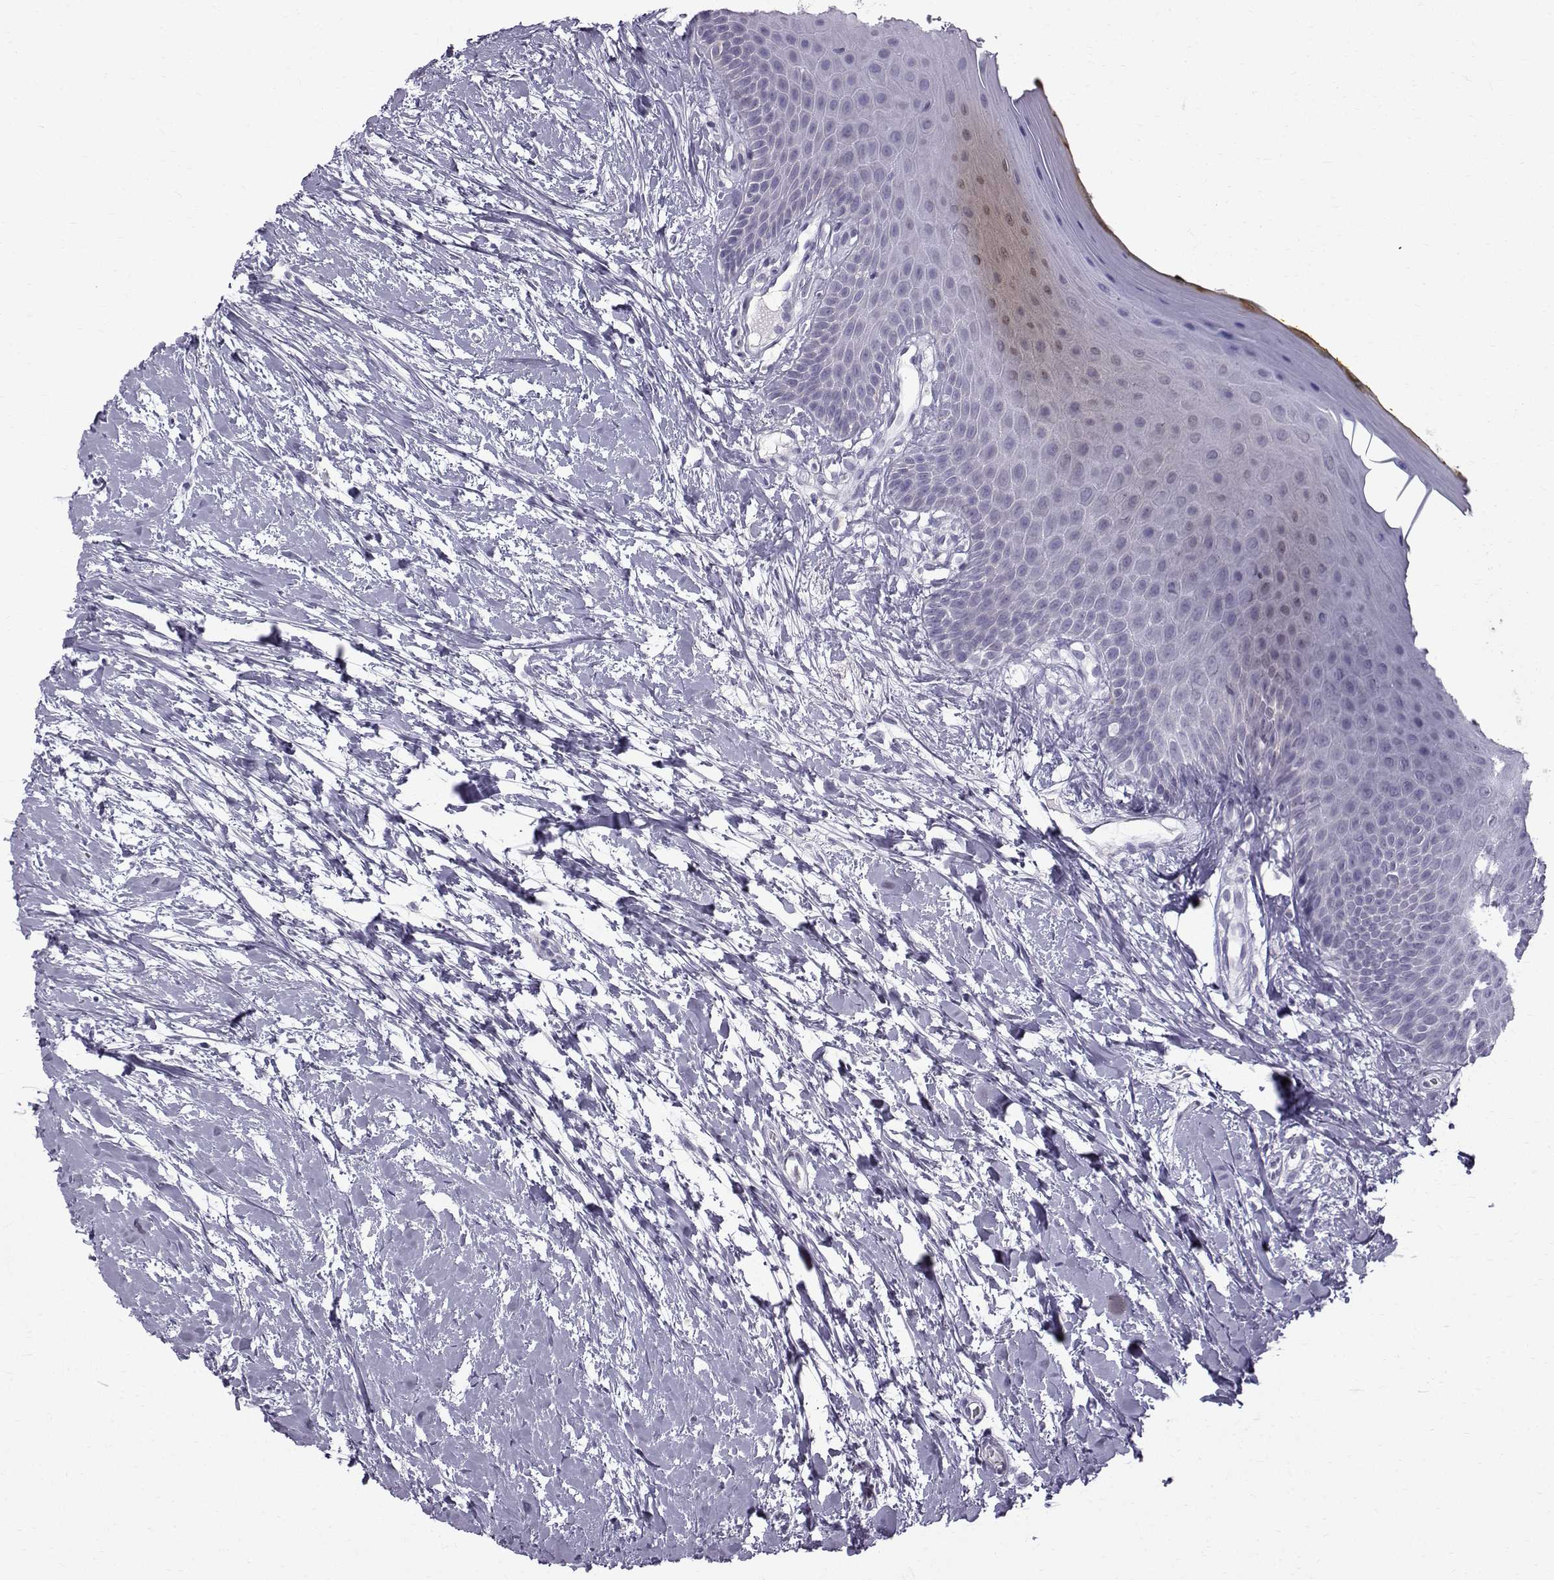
{"staining": {"intensity": "negative", "quantity": "none", "location": "none"}, "tissue": "oral mucosa", "cell_type": "Squamous epithelial cells", "image_type": "normal", "snomed": [{"axis": "morphology", "description": "Normal tissue, NOS"}, {"axis": "topography", "description": "Oral tissue"}], "caption": "Immunohistochemical staining of unremarkable oral mucosa reveals no significant expression in squamous epithelial cells. (Brightfield microscopy of DAB immunohistochemistry (IHC) at high magnification).", "gene": "ROPN1B", "patient": {"sex": "female", "age": 43}}